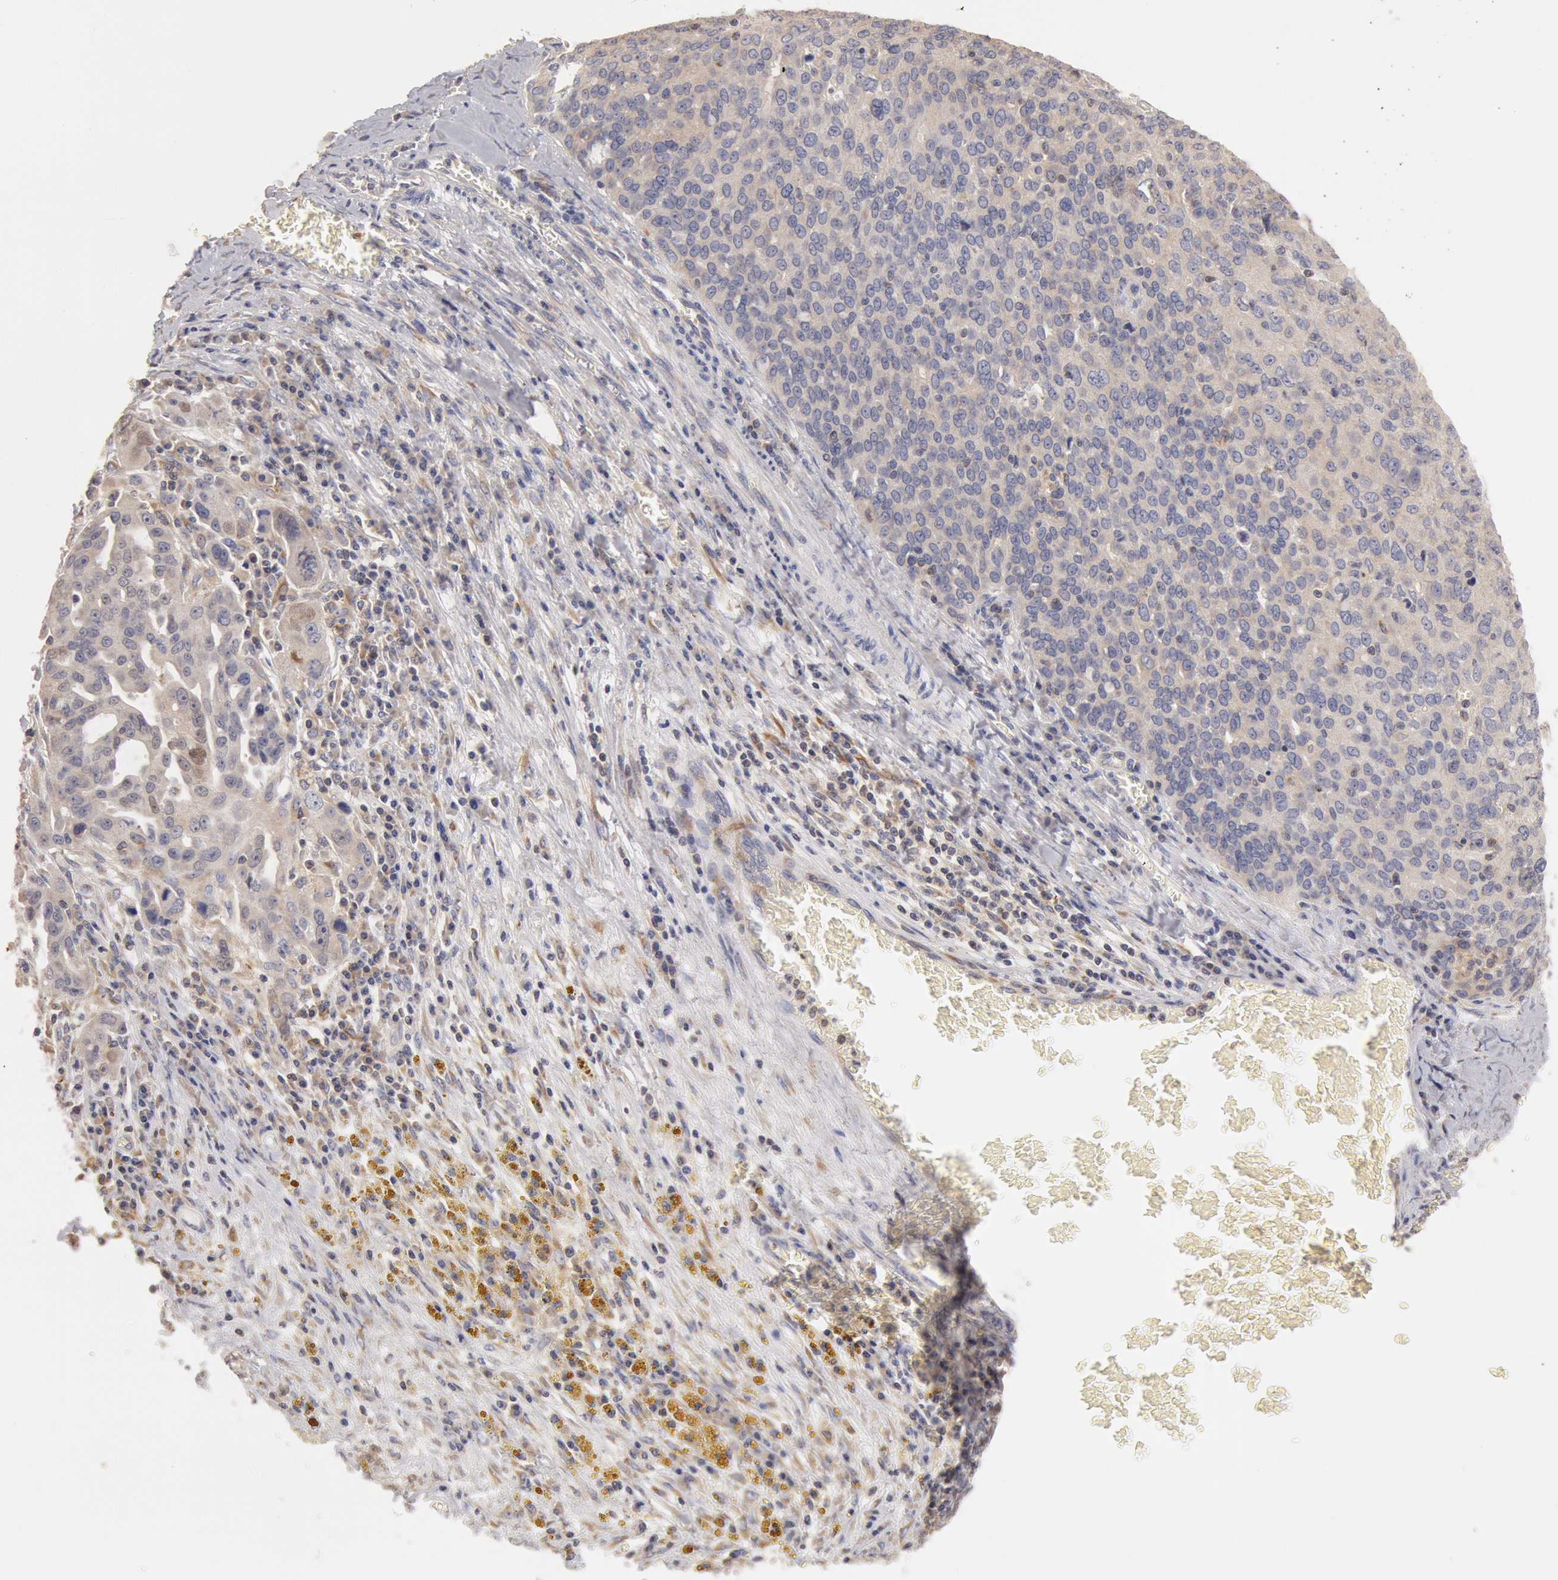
{"staining": {"intensity": "weak", "quantity": ">75%", "location": "cytoplasmic/membranous"}, "tissue": "ovarian cancer", "cell_type": "Tumor cells", "image_type": "cancer", "snomed": [{"axis": "morphology", "description": "Carcinoma, endometroid"}, {"axis": "topography", "description": "Ovary"}], "caption": "Immunohistochemical staining of human endometroid carcinoma (ovarian) exhibits low levels of weak cytoplasmic/membranous protein positivity in approximately >75% of tumor cells. The protein is stained brown, and the nuclei are stained in blue (DAB (3,3'-diaminobenzidine) IHC with brightfield microscopy, high magnification).", "gene": "OSBPL8", "patient": {"sex": "female", "age": 75}}